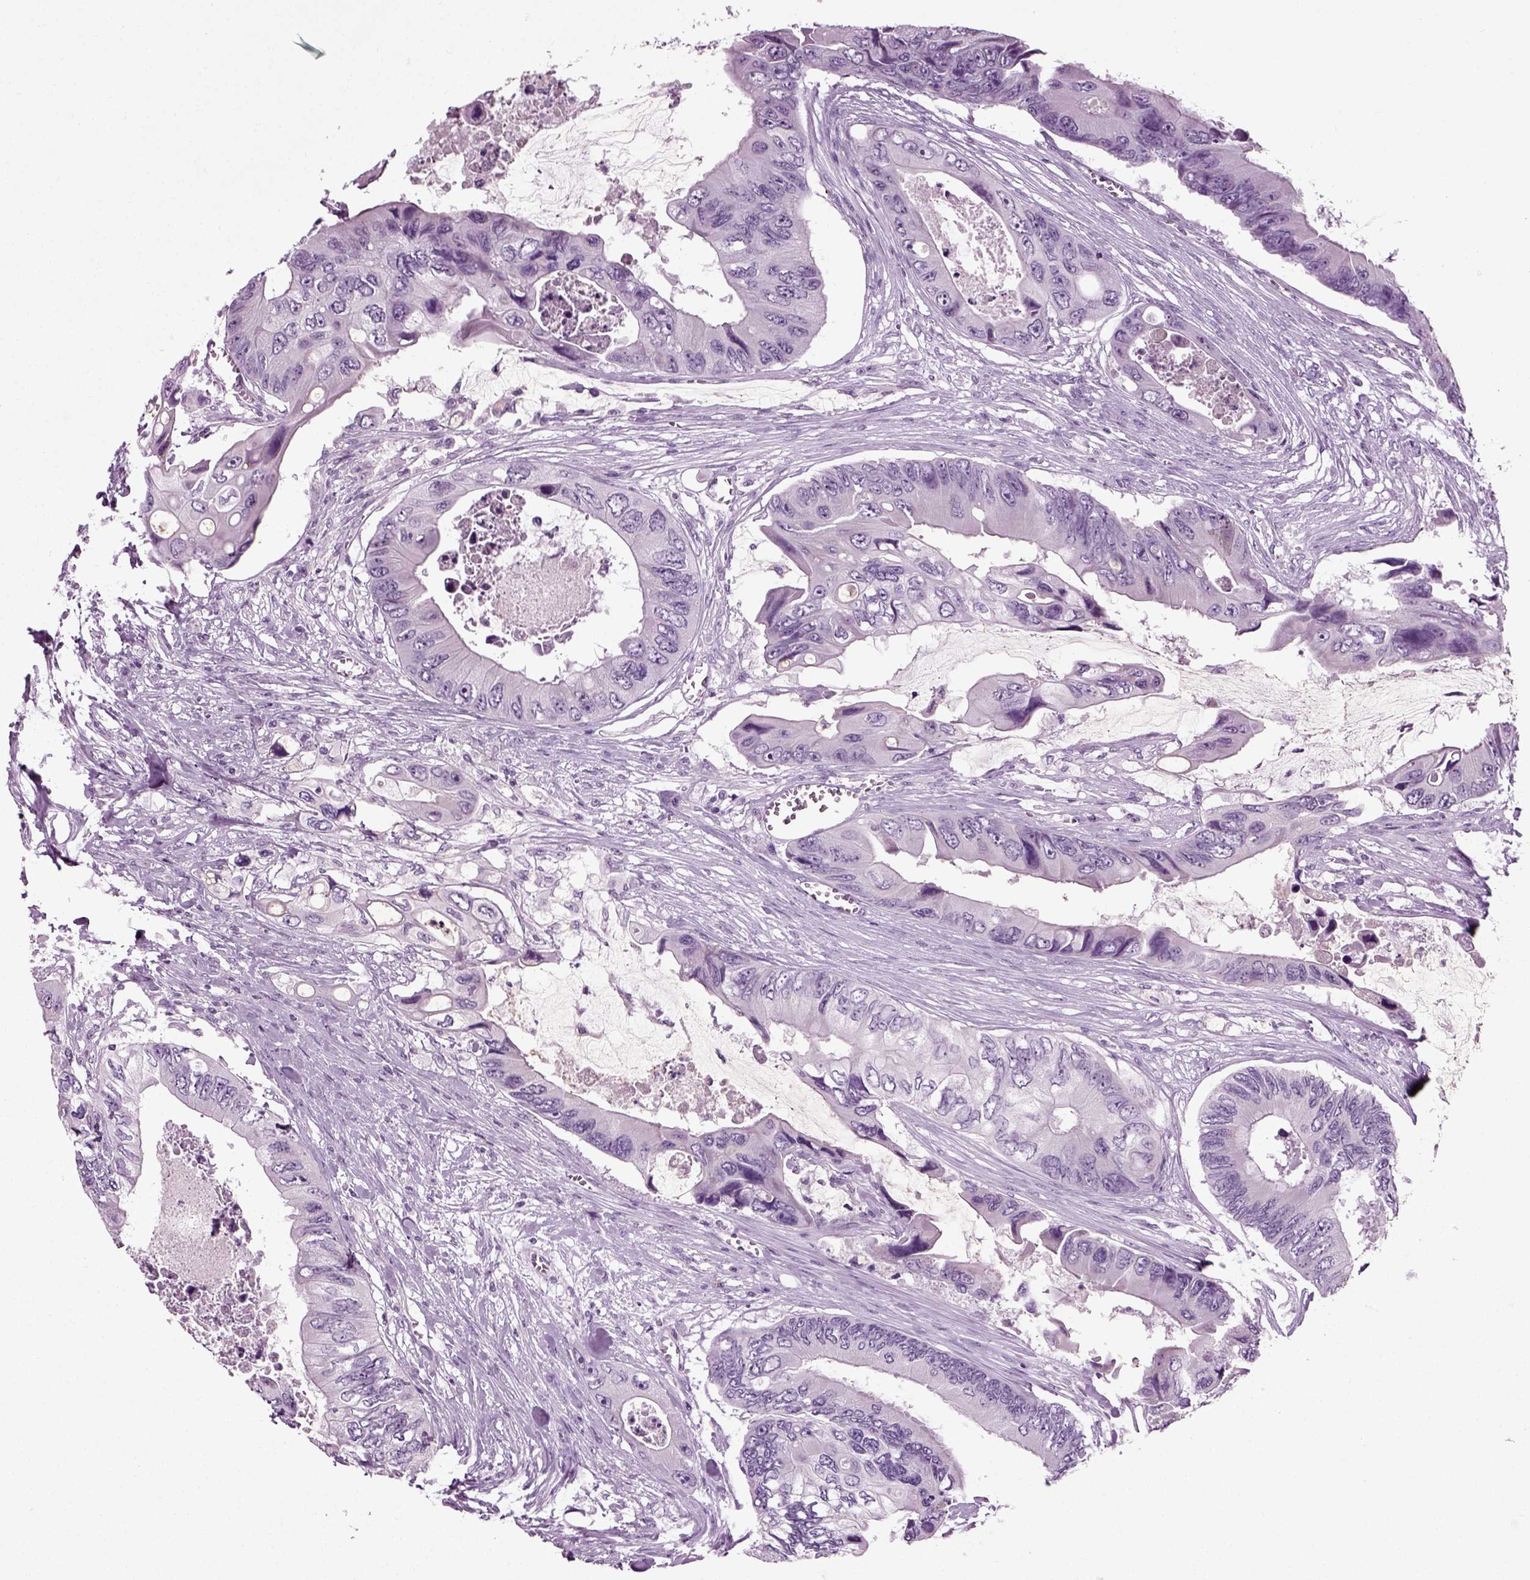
{"staining": {"intensity": "negative", "quantity": "none", "location": "none"}, "tissue": "colorectal cancer", "cell_type": "Tumor cells", "image_type": "cancer", "snomed": [{"axis": "morphology", "description": "Adenocarcinoma, NOS"}, {"axis": "topography", "description": "Rectum"}], "caption": "The micrograph displays no staining of tumor cells in colorectal adenocarcinoma.", "gene": "PRLH", "patient": {"sex": "male", "age": 63}}